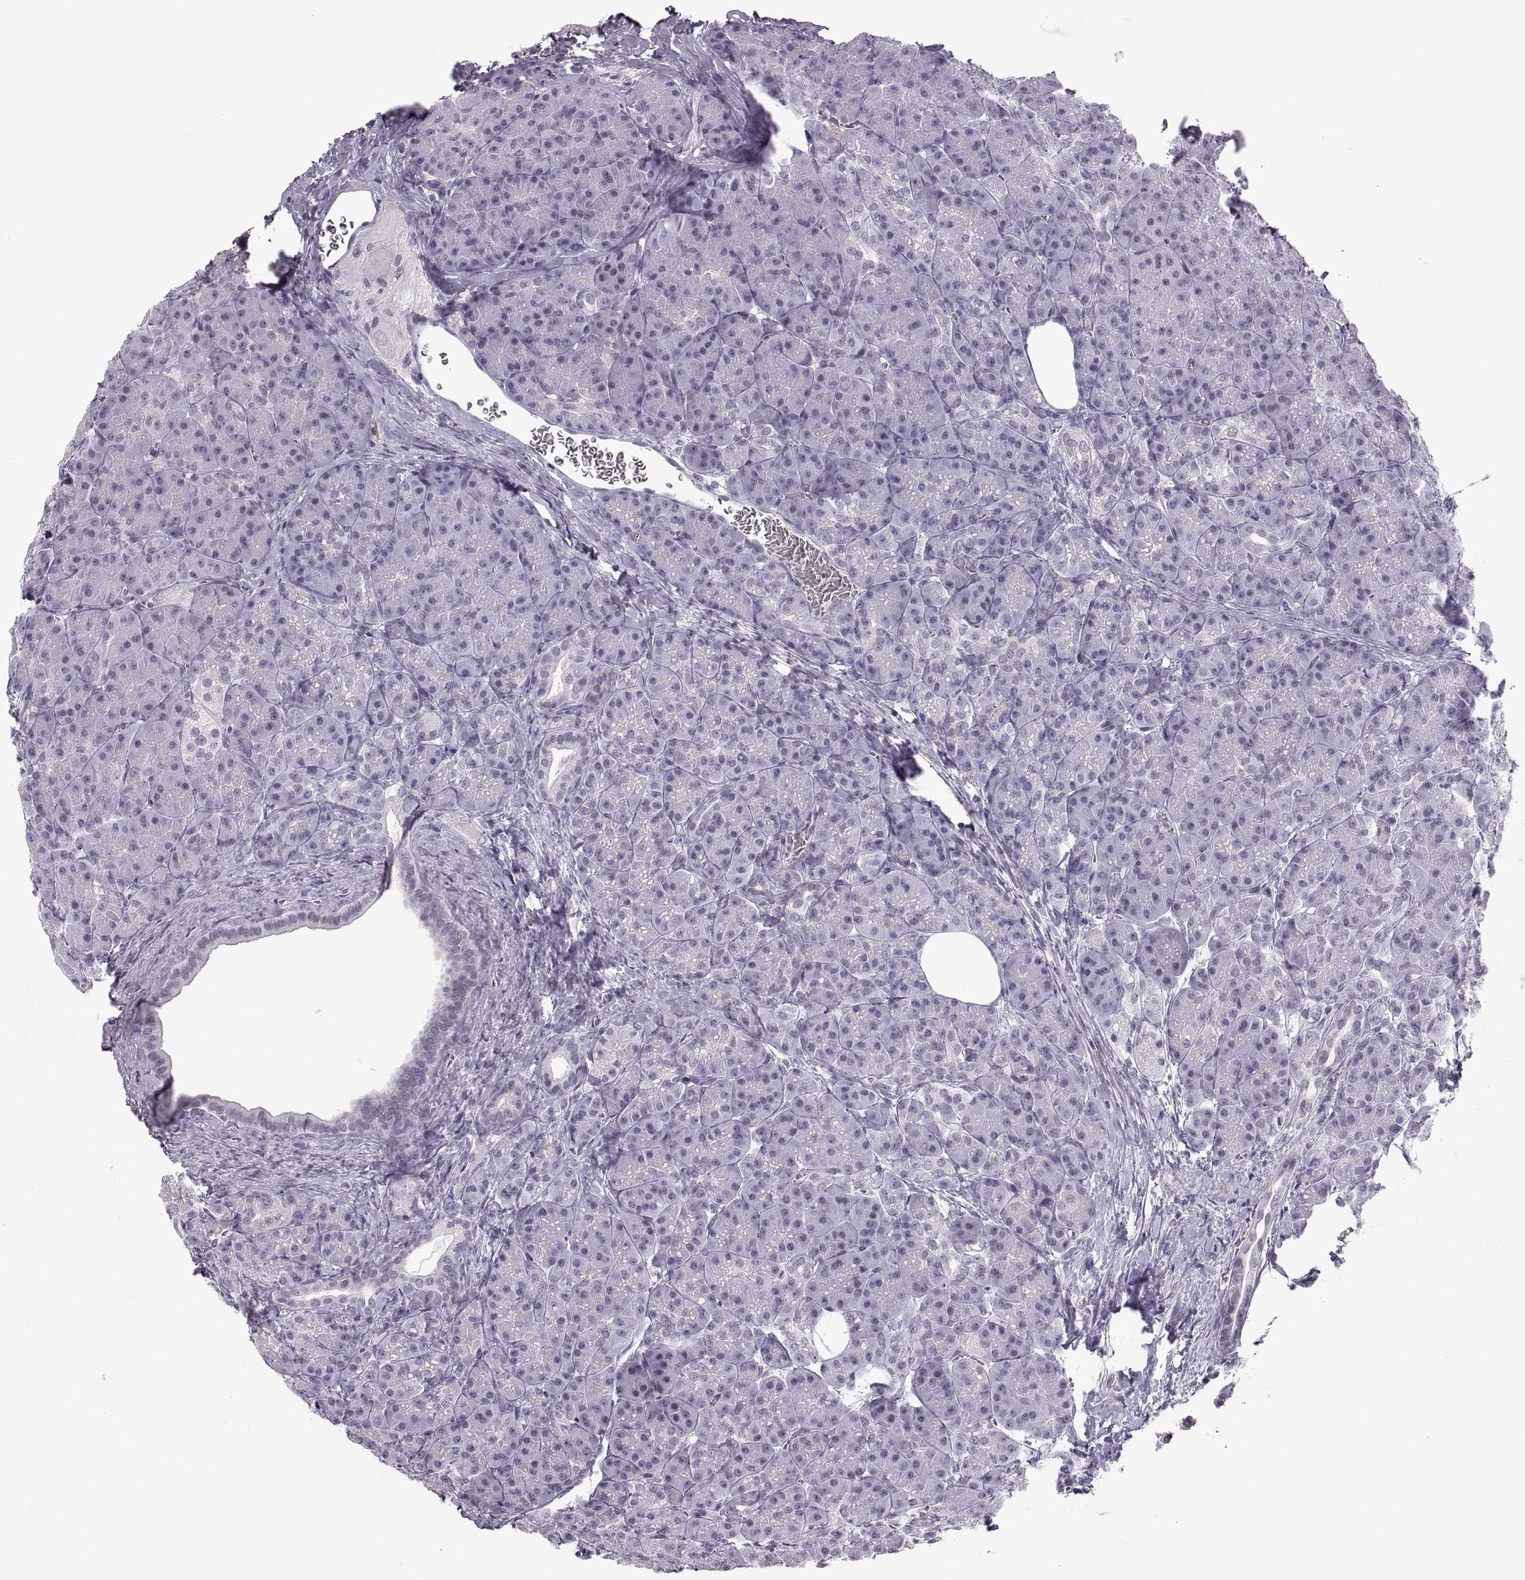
{"staining": {"intensity": "negative", "quantity": "none", "location": "none"}, "tissue": "pancreas", "cell_type": "Exocrine glandular cells", "image_type": "normal", "snomed": [{"axis": "morphology", "description": "Normal tissue, NOS"}, {"axis": "topography", "description": "Pancreas"}], "caption": "The histopathology image exhibits no staining of exocrine glandular cells in normal pancreas.", "gene": "NANOS3", "patient": {"sex": "male", "age": 57}}